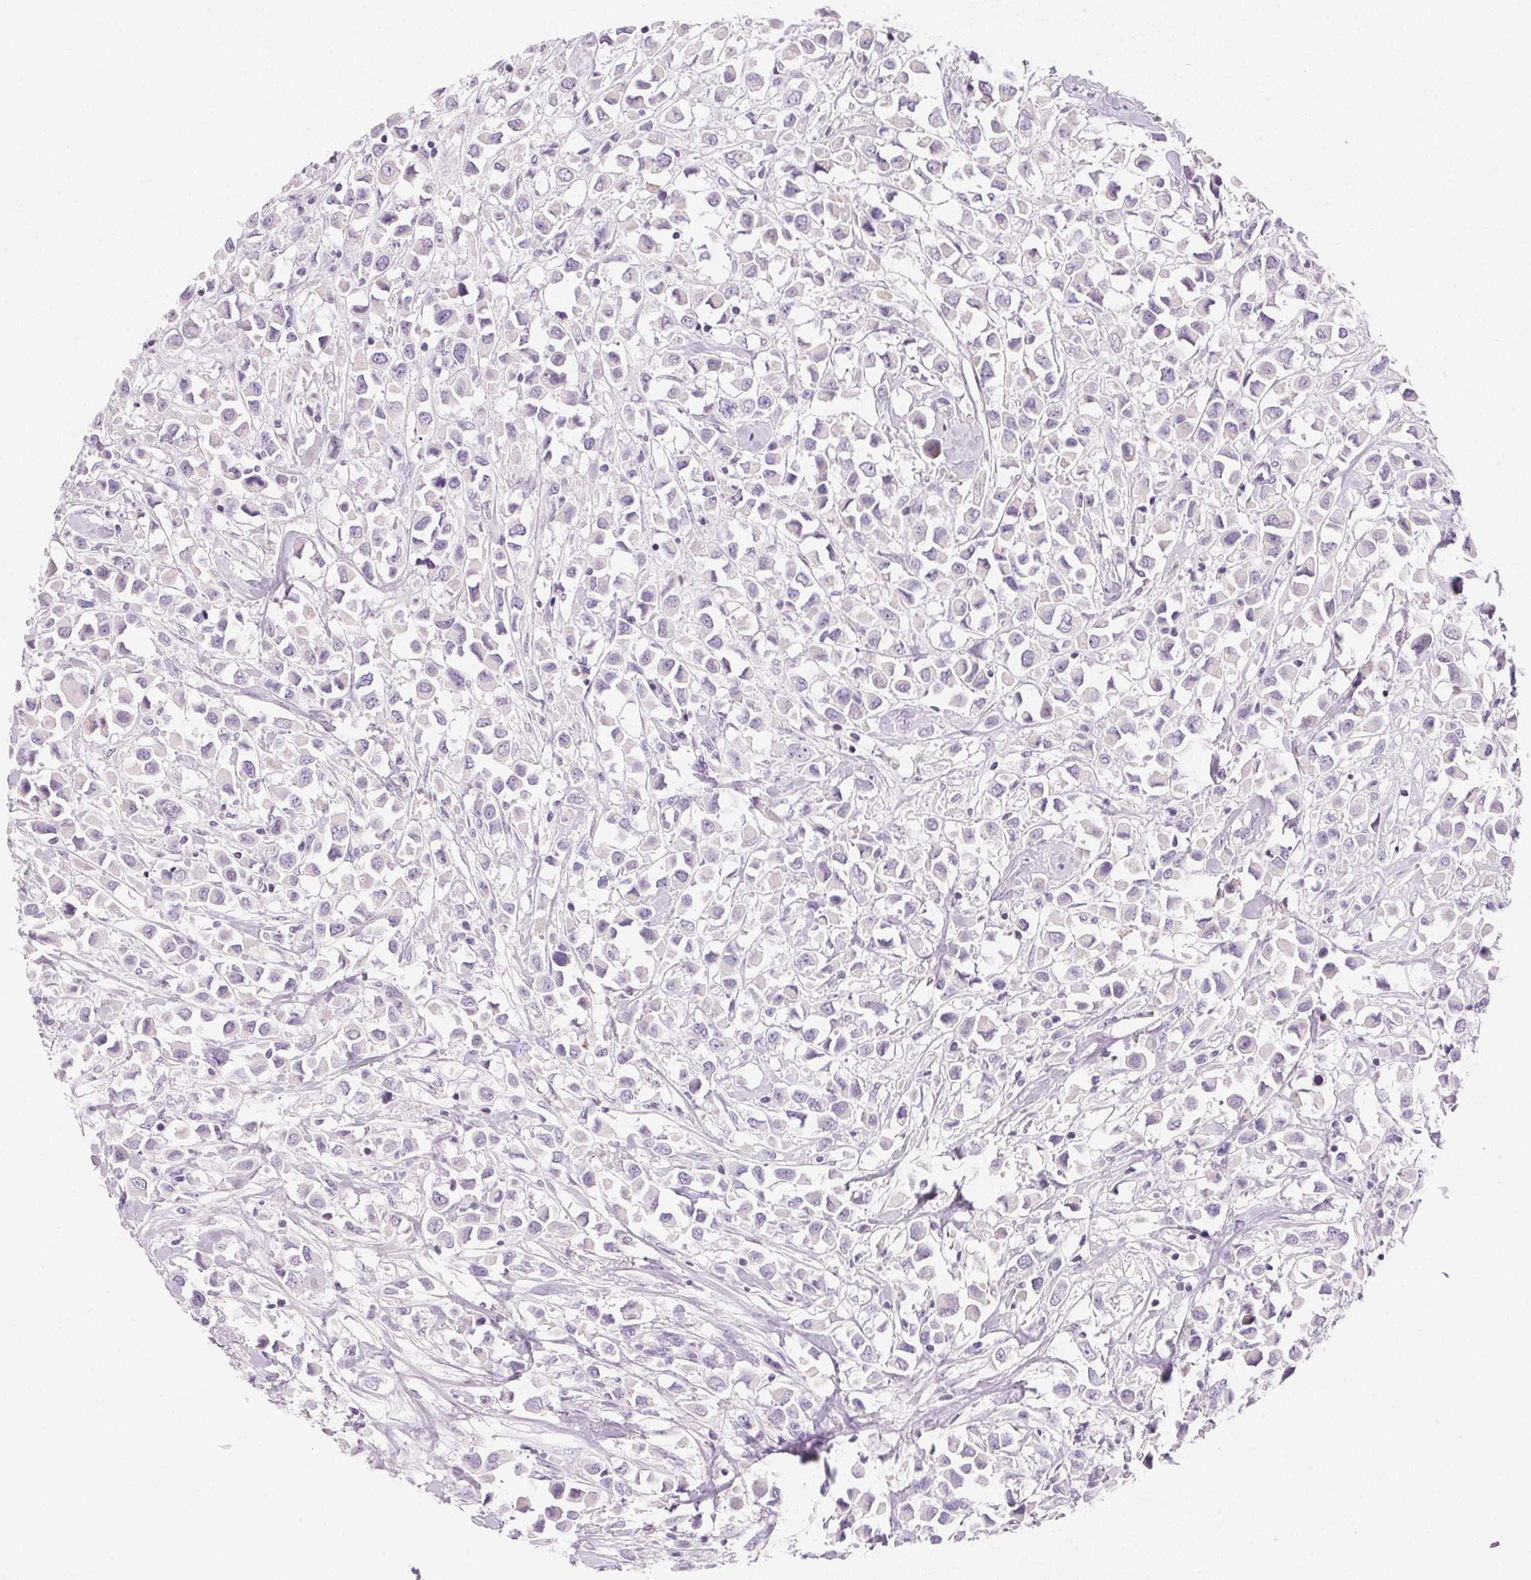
{"staining": {"intensity": "negative", "quantity": "none", "location": "none"}, "tissue": "breast cancer", "cell_type": "Tumor cells", "image_type": "cancer", "snomed": [{"axis": "morphology", "description": "Duct carcinoma"}, {"axis": "topography", "description": "Breast"}], "caption": "A micrograph of human breast cancer is negative for staining in tumor cells.", "gene": "CYP11B1", "patient": {"sex": "female", "age": 61}}